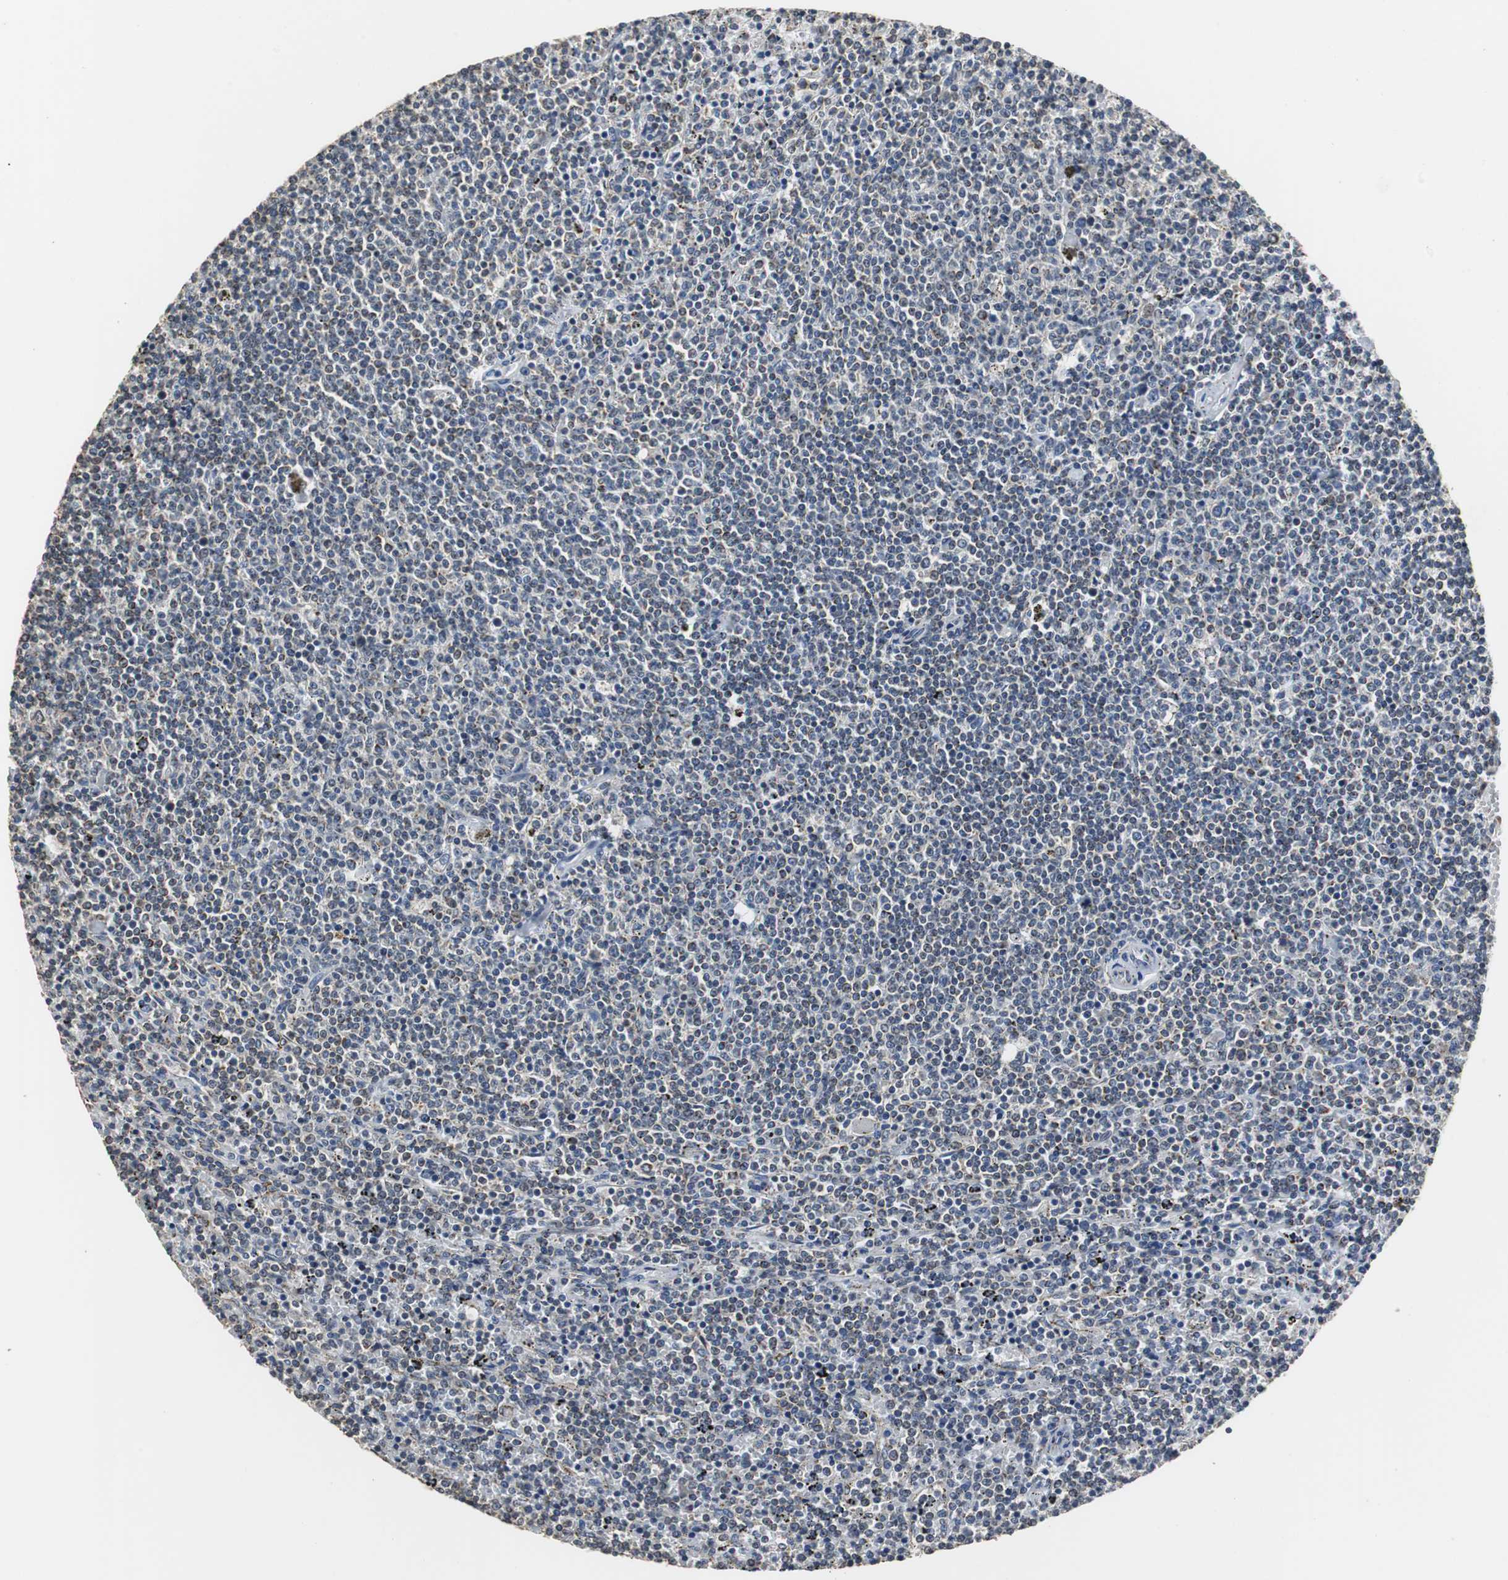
{"staining": {"intensity": "negative", "quantity": "none", "location": "none"}, "tissue": "lymphoma", "cell_type": "Tumor cells", "image_type": "cancer", "snomed": [{"axis": "morphology", "description": "Malignant lymphoma, non-Hodgkin's type, Low grade"}, {"axis": "topography", "description": "Spleen"}], "caption": "DAB (3,3'-diaminobenzidine) immunohistochemical staining of human lymphoma shows no significant positivity in tumor cells. (DAB (3,3'-diaminobenzidine) immunohistochemistry (IHC) with hematoxylin counter stain).", "gene": "HMGCL", "patient": {"sex": "female", "age": 50}}